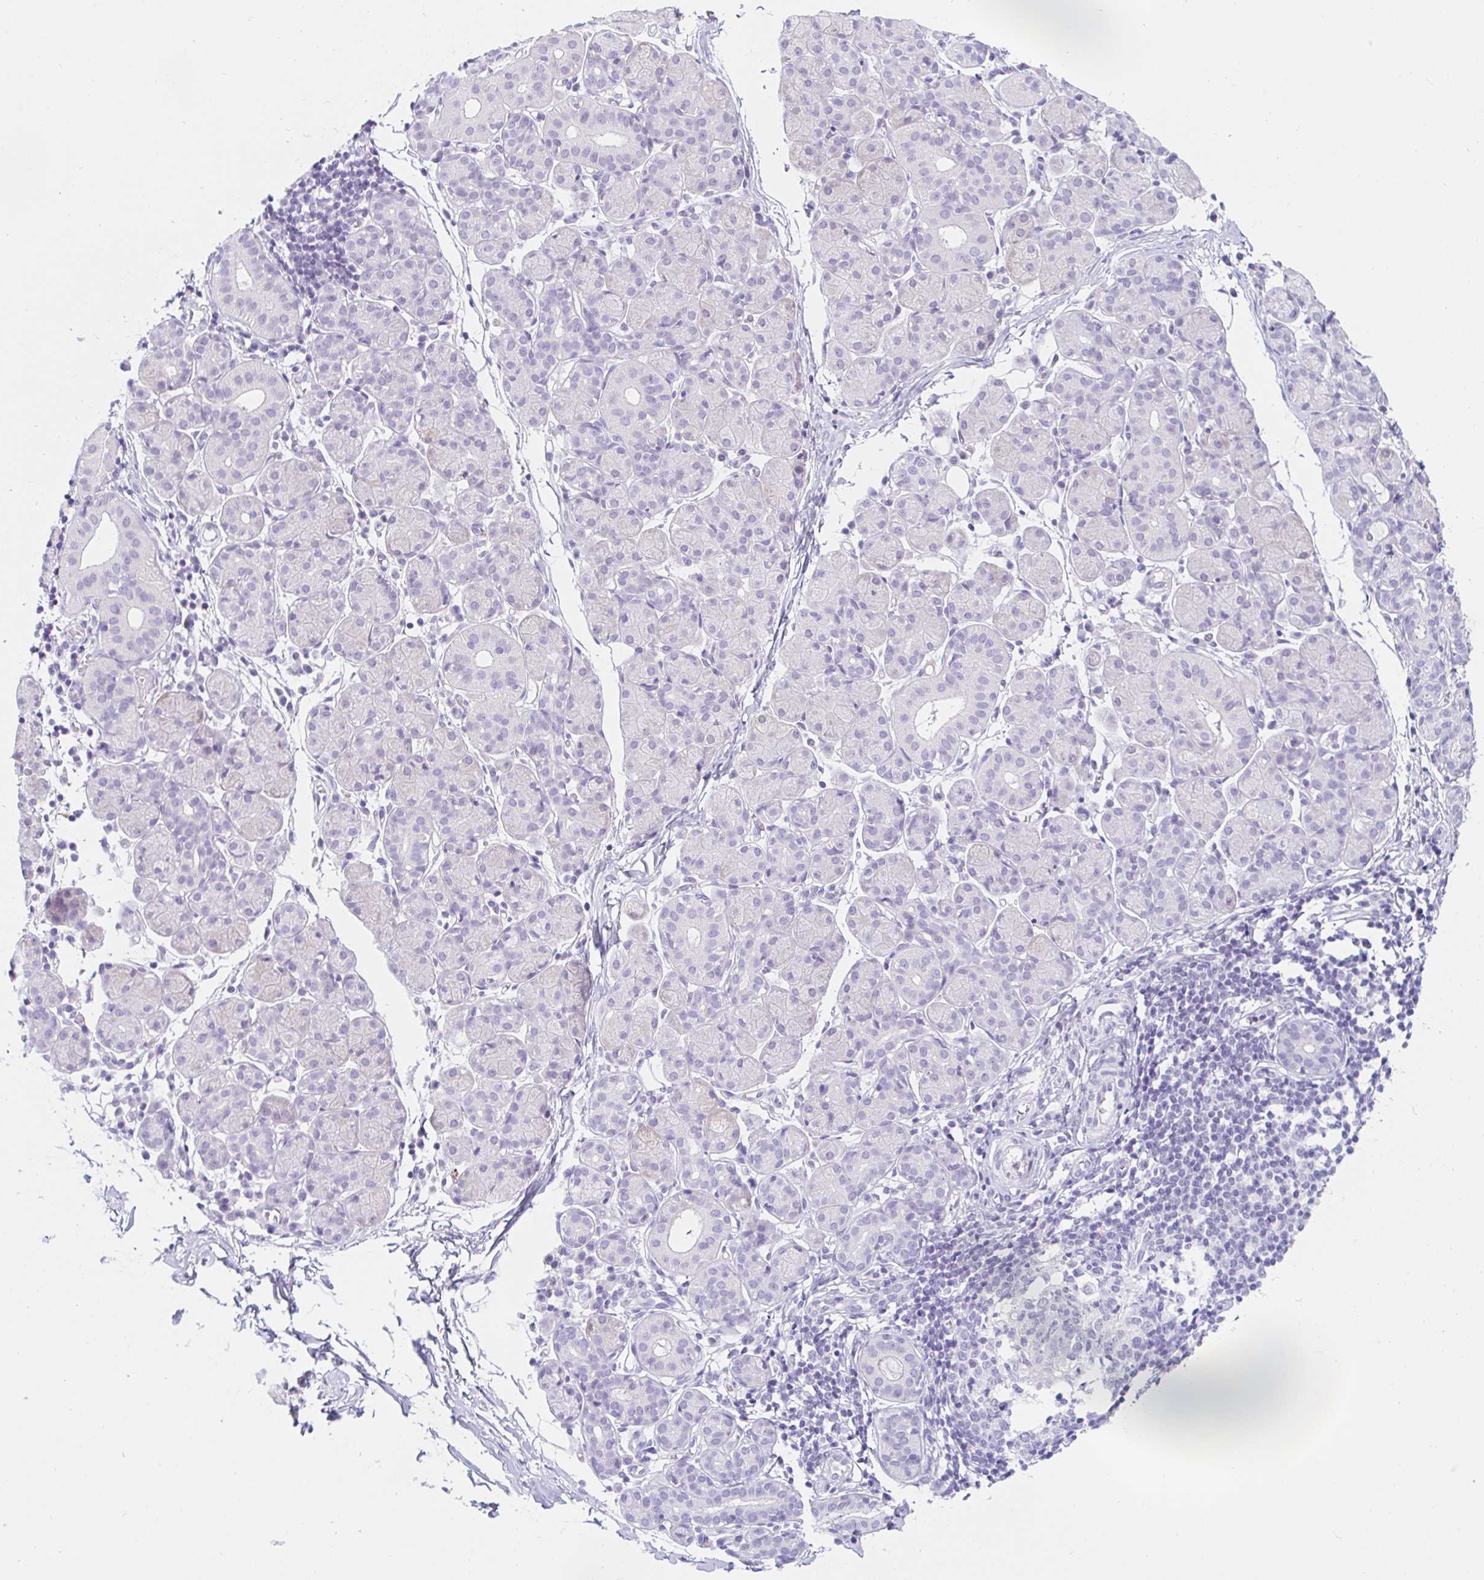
{"staining": {"intensity": "negative", "quantity": "none", "location": "none"}, "tissue": "salivary gland", "cell_type": "Glandular cells", "image_type": "normal", "snomed": [{"axis": "morphology", "description": "Normal tissue, NOS"}, {"axis": "morphology", "description": "Inflammation, NOS"}, {"axis": "topography", "description": "Lymph node"}, {"axis": "topography", "description": "Salivary gland"}], "caption": "Immunohistochemistry (IHC) histopathology image of unremarkable salivary gland stained for a protein (brown), which shows no staining in glandular cells. (DAB (3,3'-diaminobenzidine) immunohistochemistry, high magnification).", "gene": "TEX44", "patient": {"sex": "male", "age": 3}}